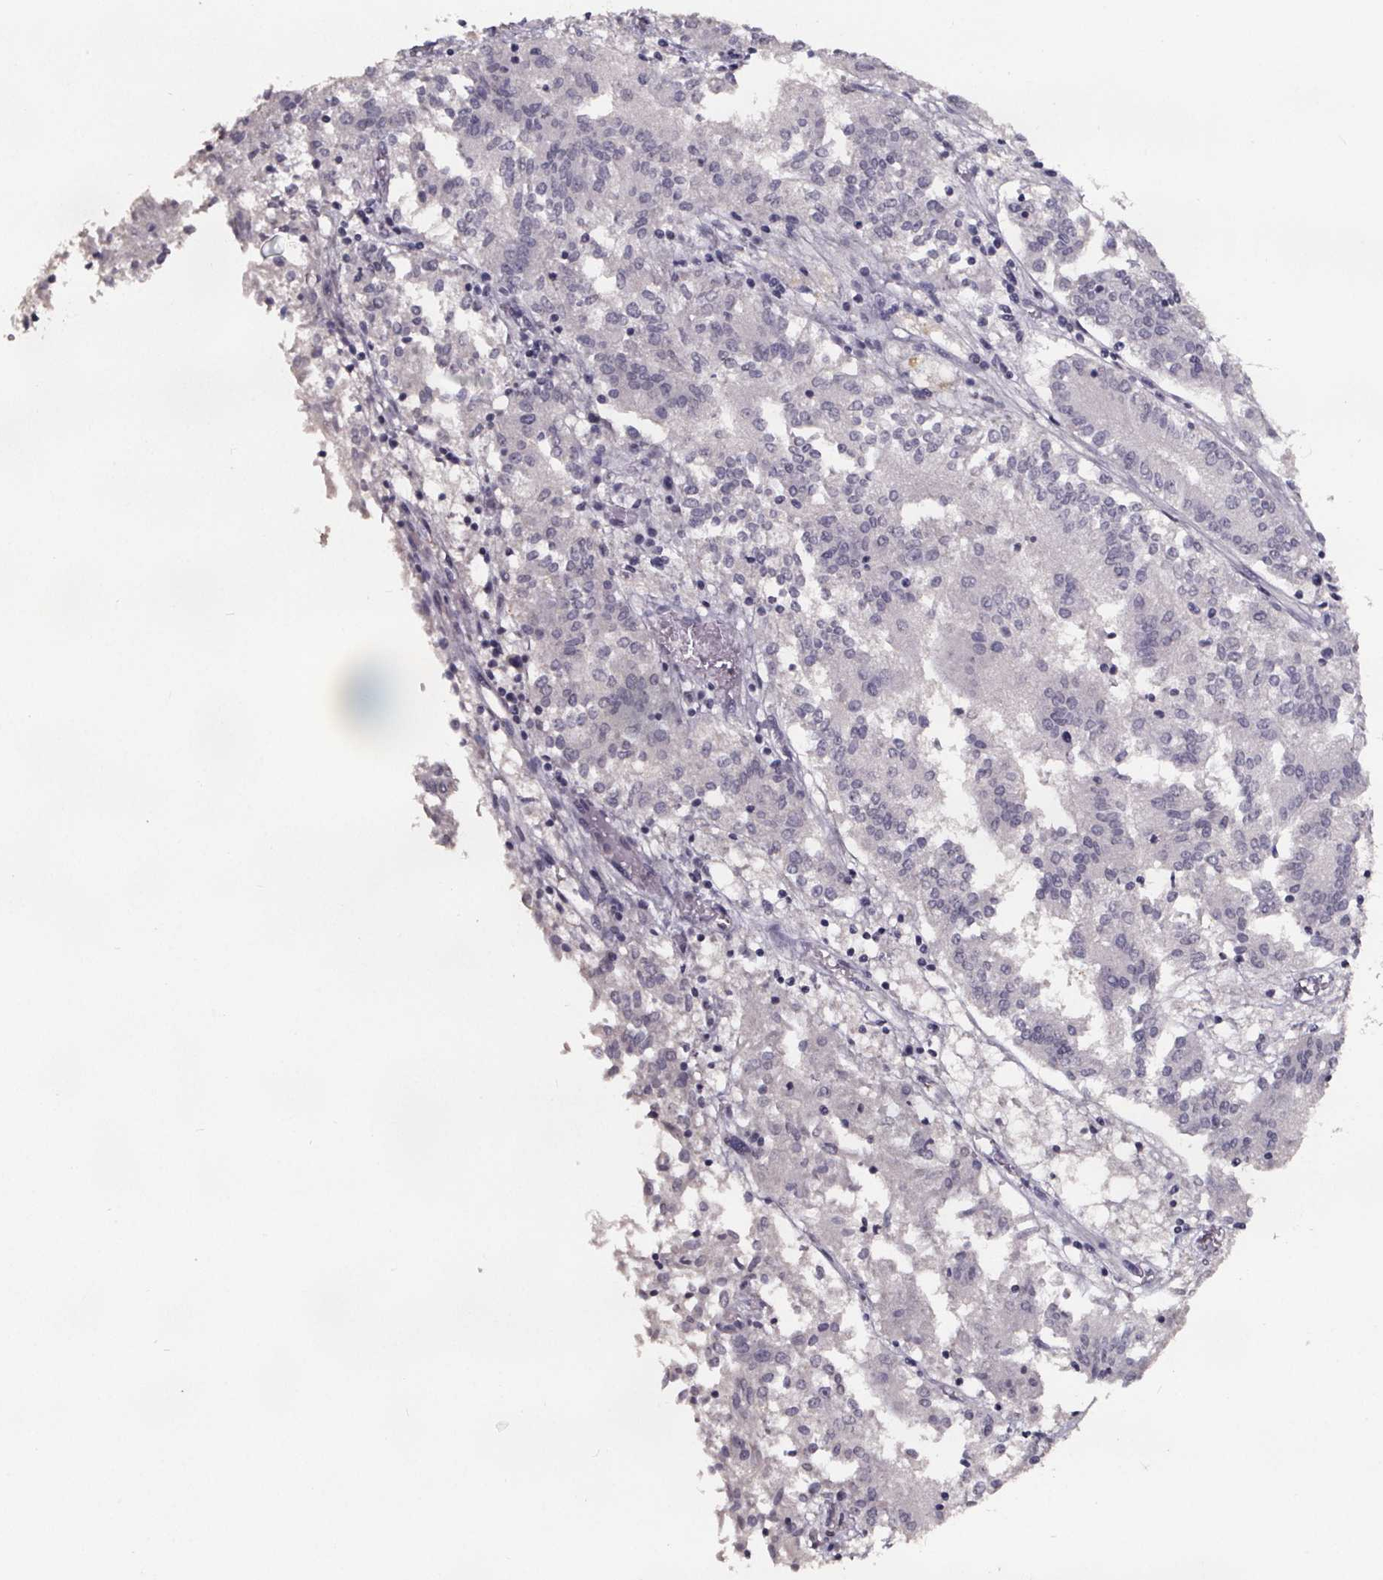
{"staining": {"intensity": "negative", "quantity": "none", "location": "none"}, "tissue": "endometrial cancer", "cell_type": "Tumor cells", "image_type": "cancer", "snomed": [{"axis": "morphology", "description": "Adenocarcinoma, NOS"}, {"axis": "topography", "description": "Endometrium"}], "caption": "IHC photomicrograph of neoplastic tissue: adenocarcinoma (endometrial) stained with DAB (3,3'-diaminobenzidine) shows no significant protein staining in tumor cells.", "gene": "AR", "patient": {"sex": "female", "age": 54}}